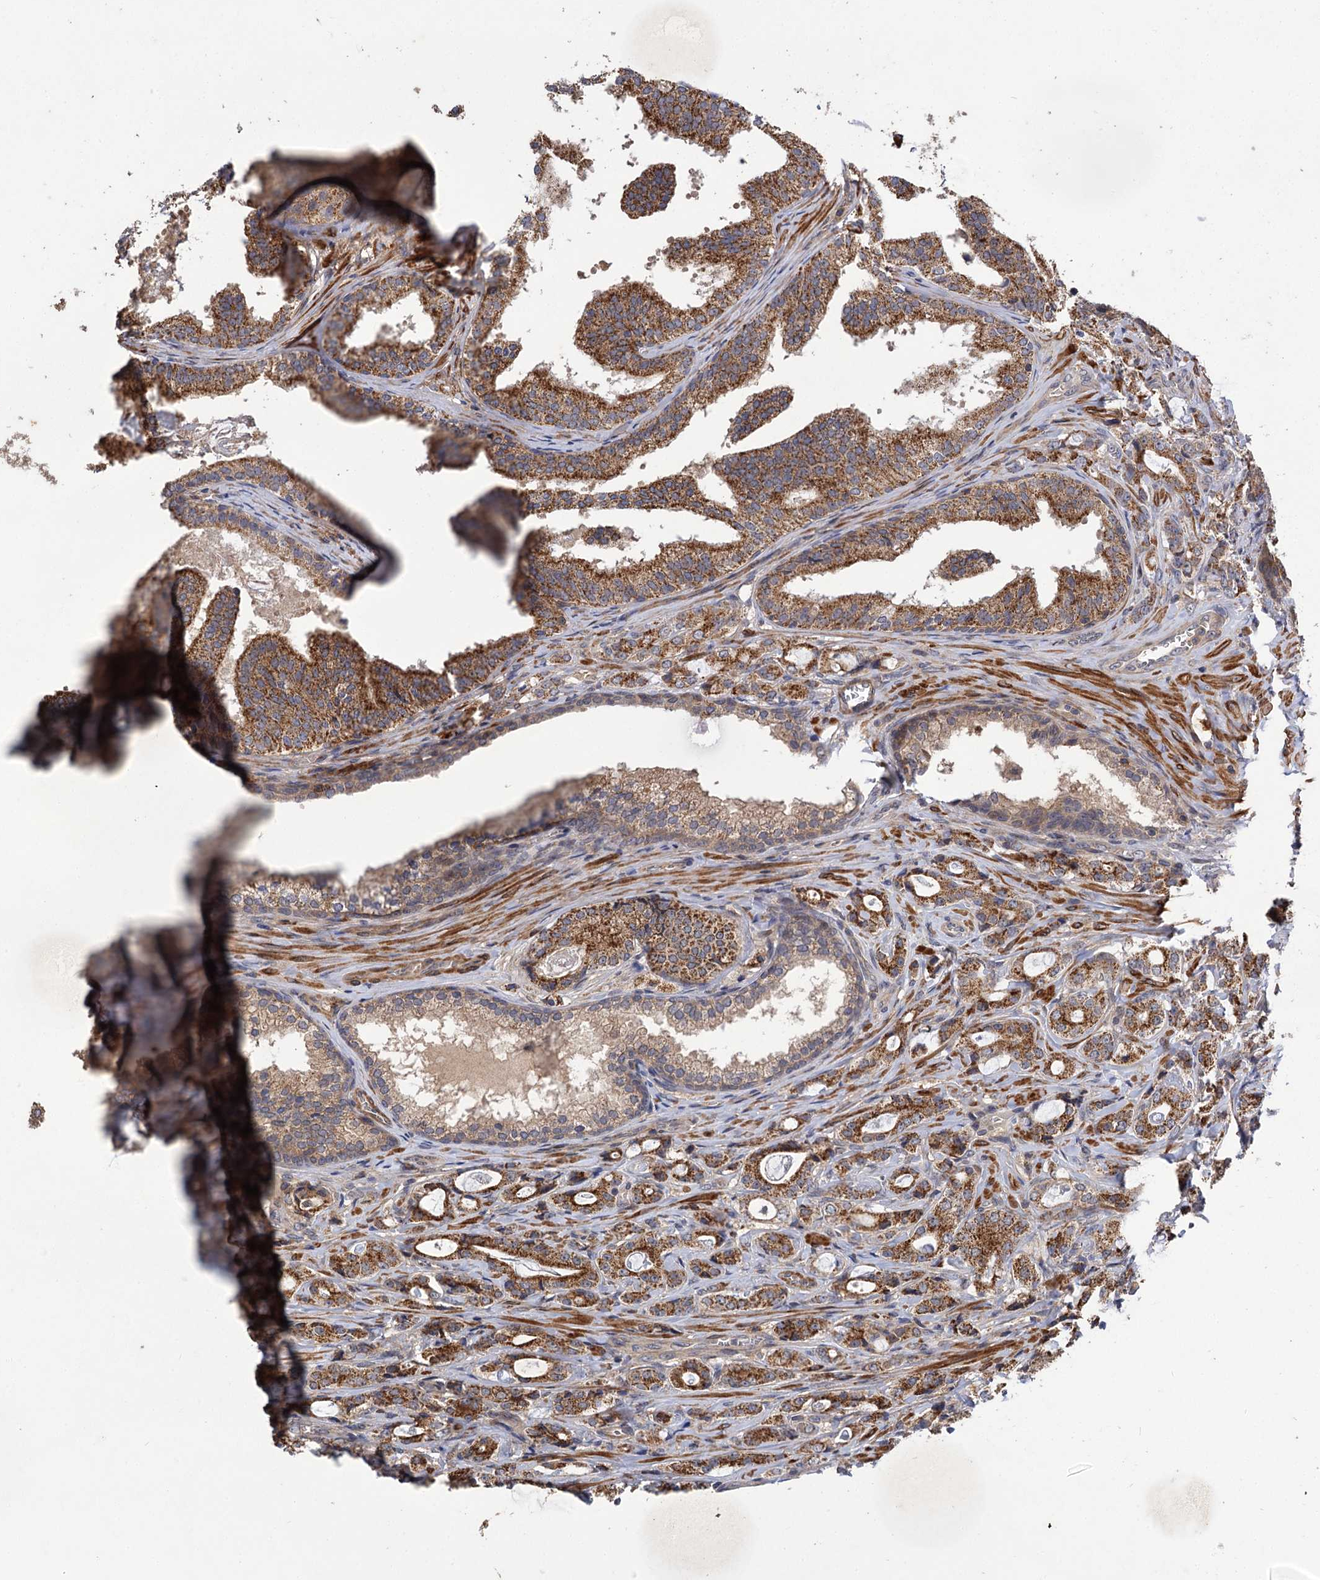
{"staining": {"intensity": "strong", "quantity": ">75%", "location": "cytoplasmic/membranous"}, "tissue": "prostate cancer", "cell_type": "Tumor cells", "image_type": "cancer", "snomed": [{"axis": "morphology", "description": "Adenocarcinoma, High grade"}, {"axis": "topography", "description": "Prostate"}], "caption": "Immunohistochemical staining of prostate cancer (high-grade adenocarcinoma) demonstrates high levels of strong cytoplasmic/membranous protein staining in about >75% of tumor cells.", "gene": "FBXW8", "patient": {"sex": "male", "age": 63}}